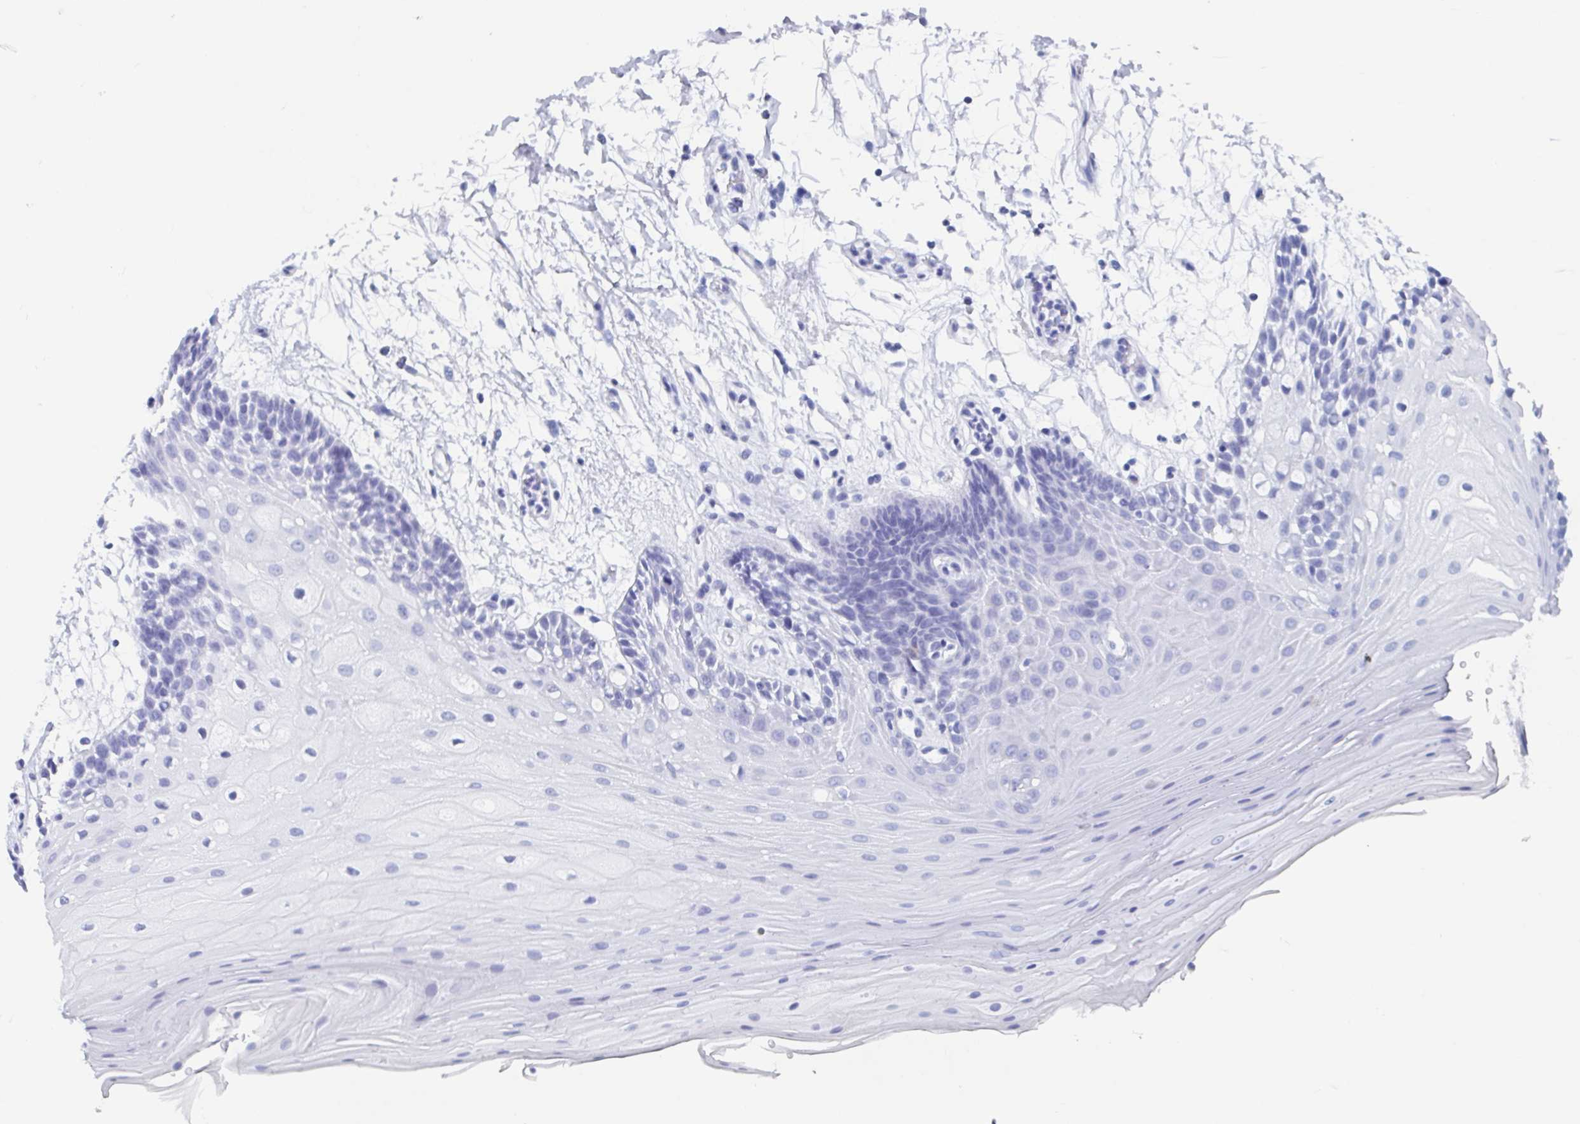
{"staining": {"intensity": "negative", "quantity": "none", "location": "none"}, "tissue": "oral mucosa", "cell_type": "Squamous epithelial cells", "image_type": "normal", "snomed": [{"axis": "morphology", "description": "Normal tissue, NOS"}, {"axis": "morphology", "description": "Squamous cell carcinoma, NOS"}, {"axis": "topography", "description": "Oral tissue"}, {"axis": "topography", "description": "Tounge, NOS"}, {"axis": "topography", "description": "Head-Neck"}], "caption": "Immunohistochemistry histopathology image of normal oral mucosa stained for a protein (brown), which reveals no expression in squamous epithelial cells. (Stains: DAB (3,3'-diaminobenzidine) immunohistochemistry with hematoxylin counter stain, Microscopy: brightfield microscopy at high magnification).", "gene": "HDGFL1", "patient": {"sex": "male", "age": 62}}